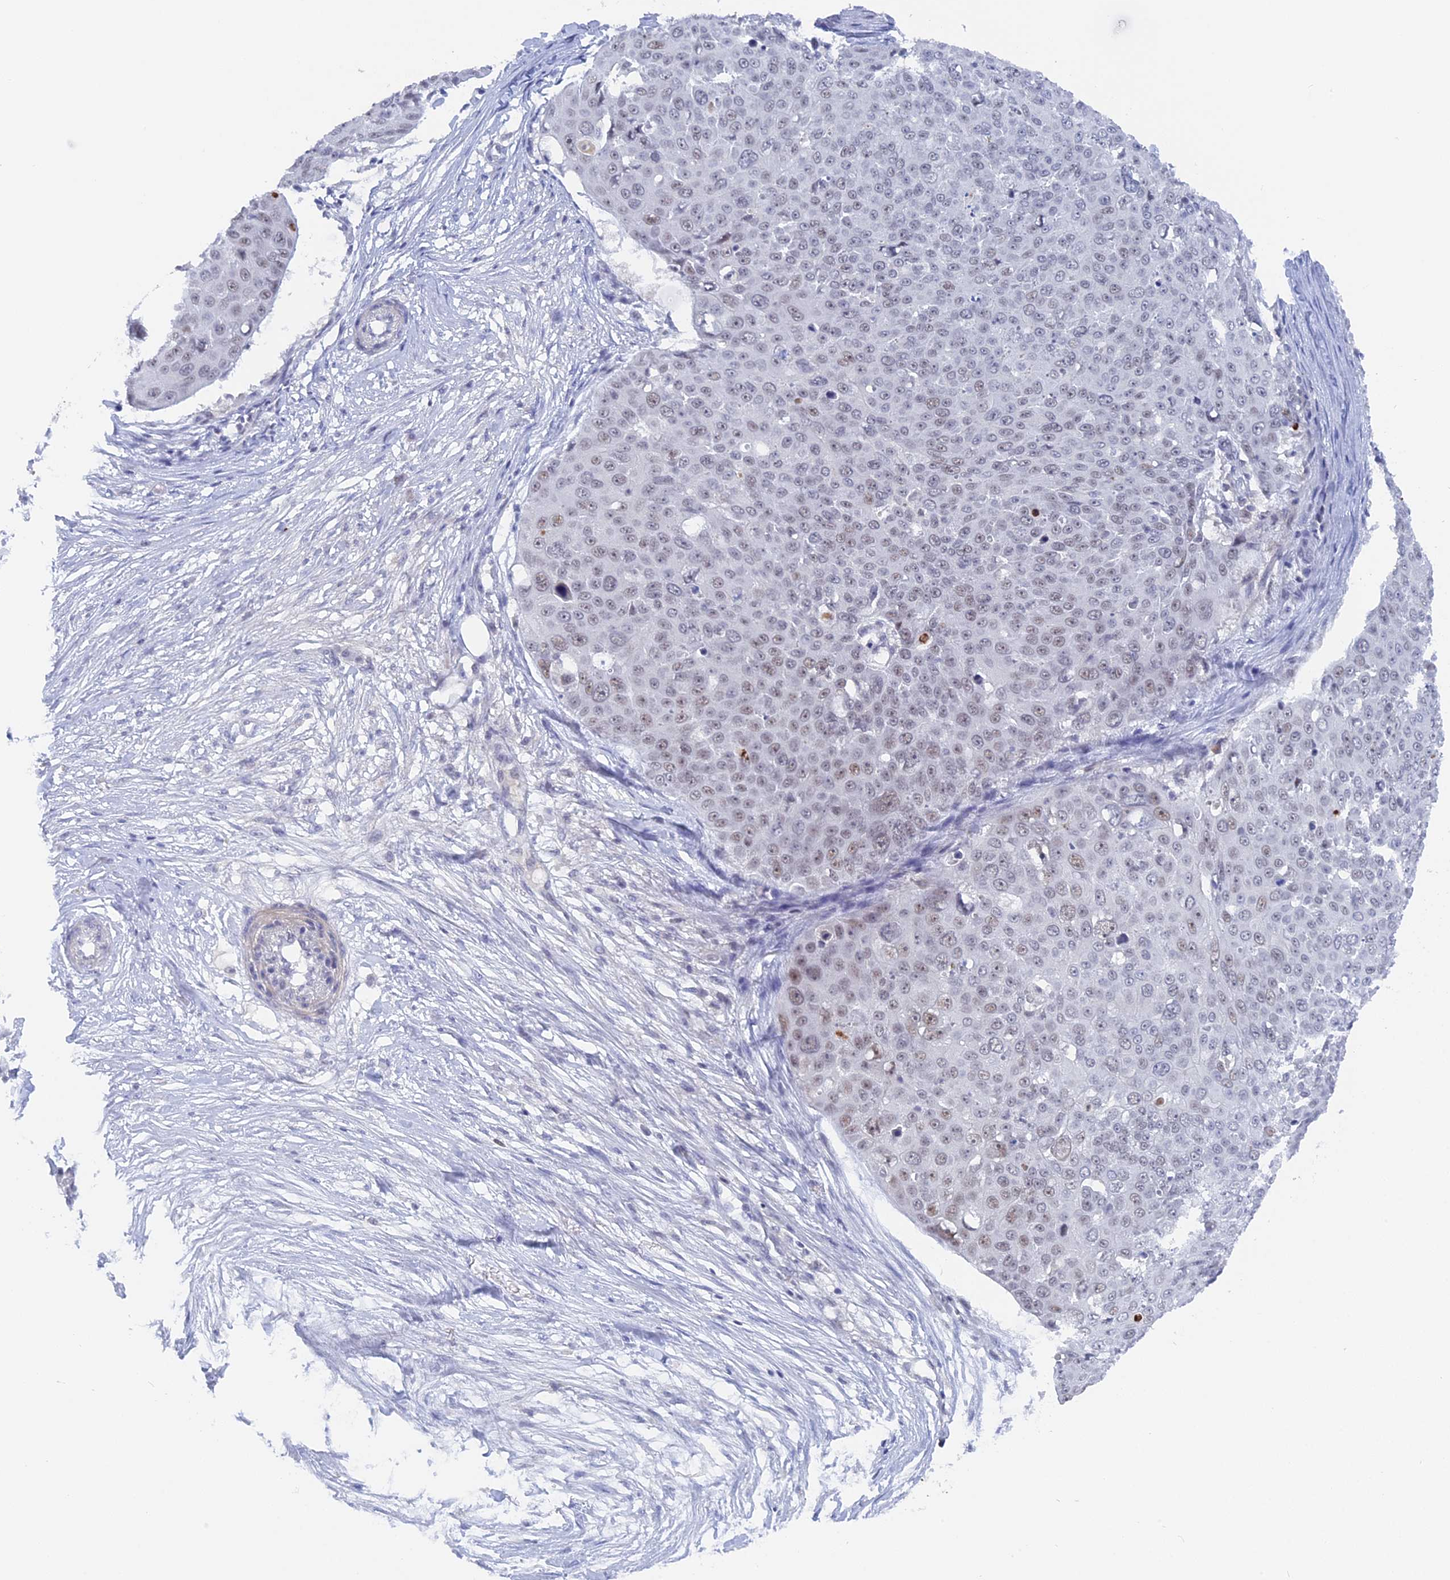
{"staining": {"intensity": "weak", "quantity": "25%-75%", "location": "nuclear"}, "tissue": "skin cancer", "cell_type": "Tumor cells", "image_type": "cancer", "snomed": [{"axis": "morphology", "description": "Squamous cell carcinoma, NOS"}, {"axis": "topography", "description": "Skin"}], "caption": "Skin cancer (squamous cell carcinoma) tissue demonstrates weak nuclear expression in approximately 25%-75% of tumor cells (DAB (3,3'-diaminobenzidine) = brown stain, brightfield microscopy at high magnification).", "gene": "BRD2", "patient": {"sex": "male", "age": 71}}